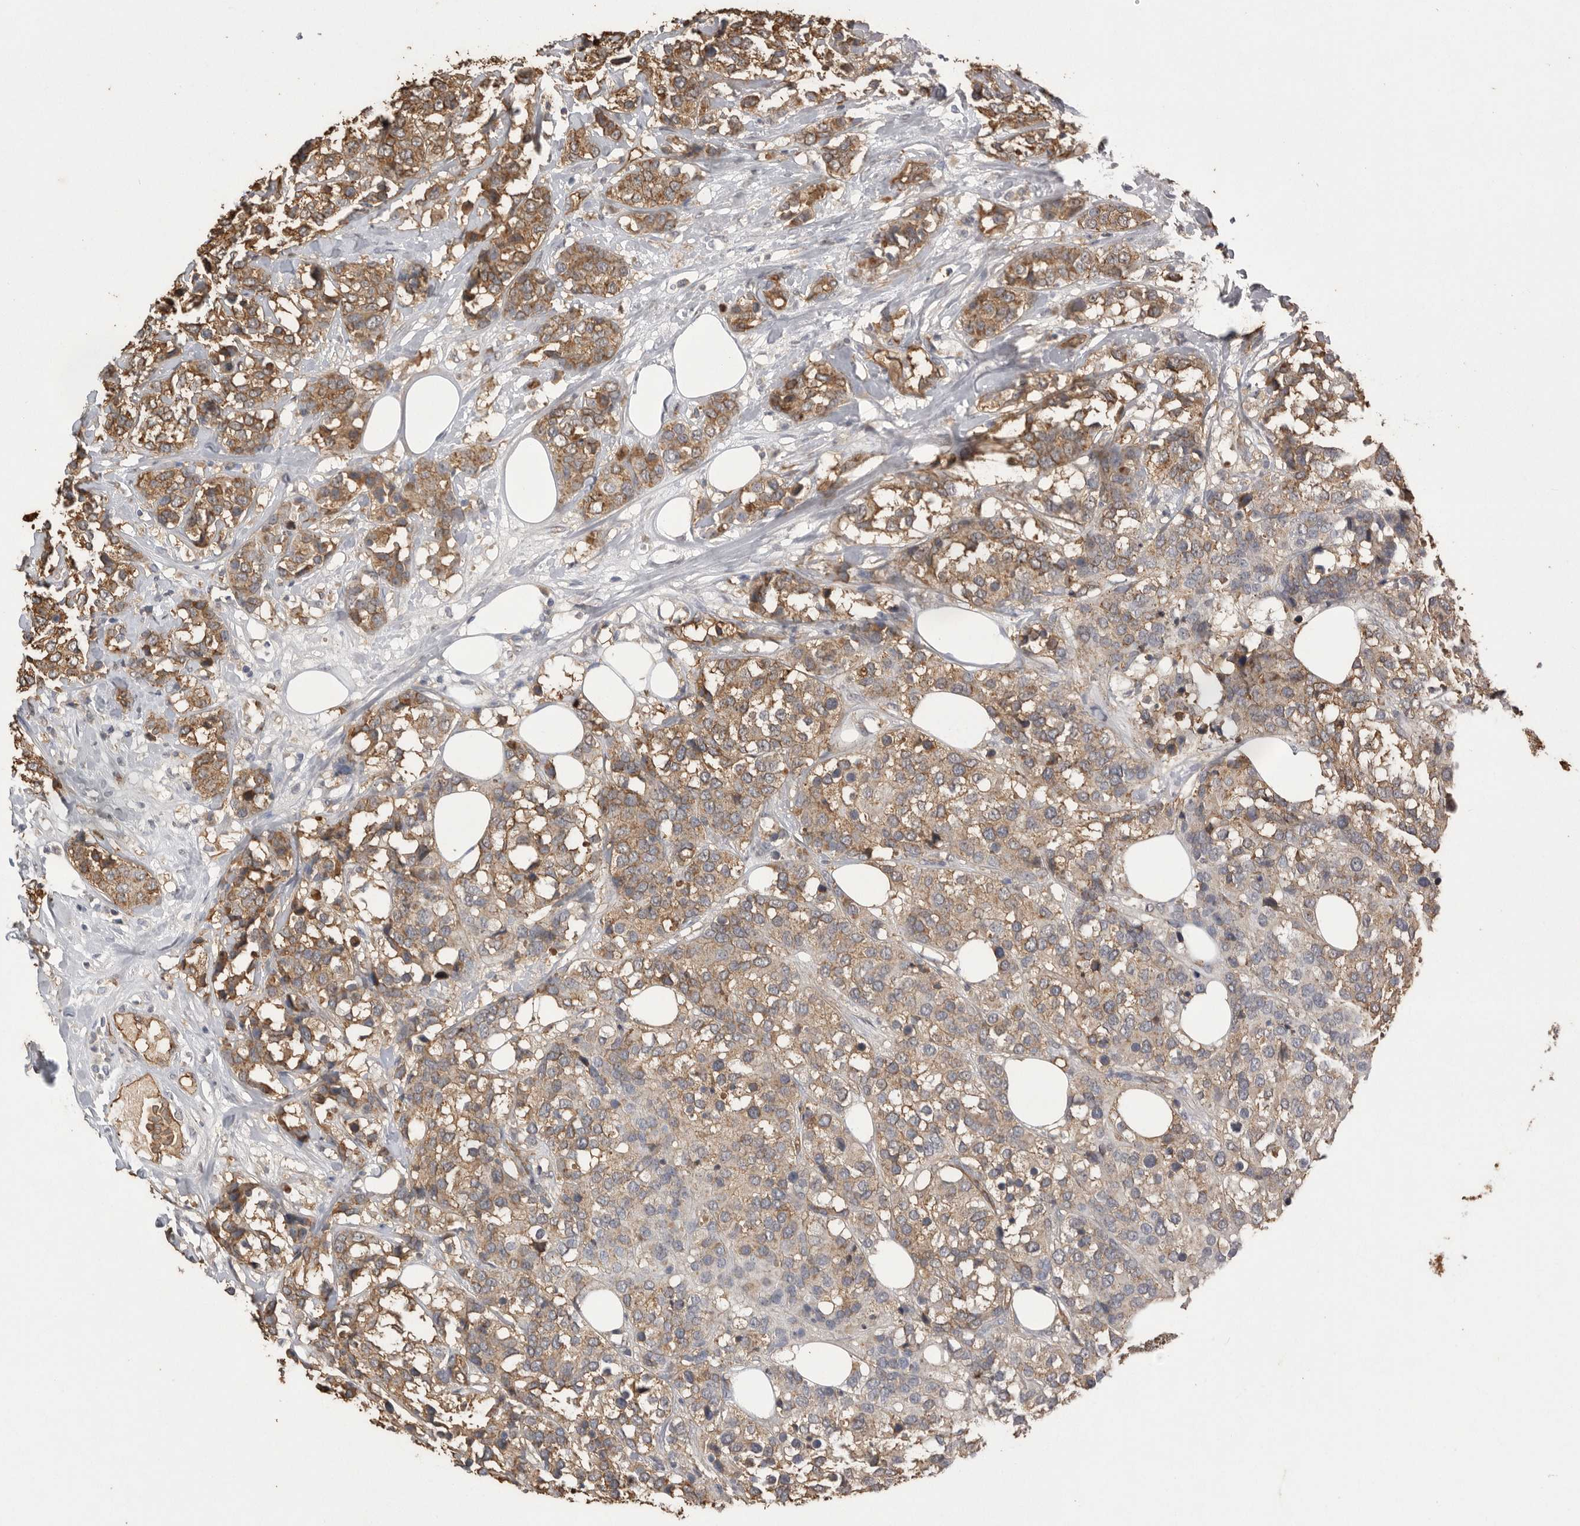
{"staining": {"intensity": "moderate", "quantity": ">75%", "location": "cytoplasmic/membranous"}, "tissue": "breast cancer", "cell_type": "Tumor cells", "image_type": "cancer", "snomed": [{"axis": "morphology", "description": "Lobular carcinoma"}, {"axis": "topography", "description": "Breast"}], "caption": "A brown stain shows moderate cytoplasmic/membranous staining of a protein in lobular carcinoma (breast) tumor cells.", "gene": "IL27", "patient": {"sex": "female", "age": 59}}